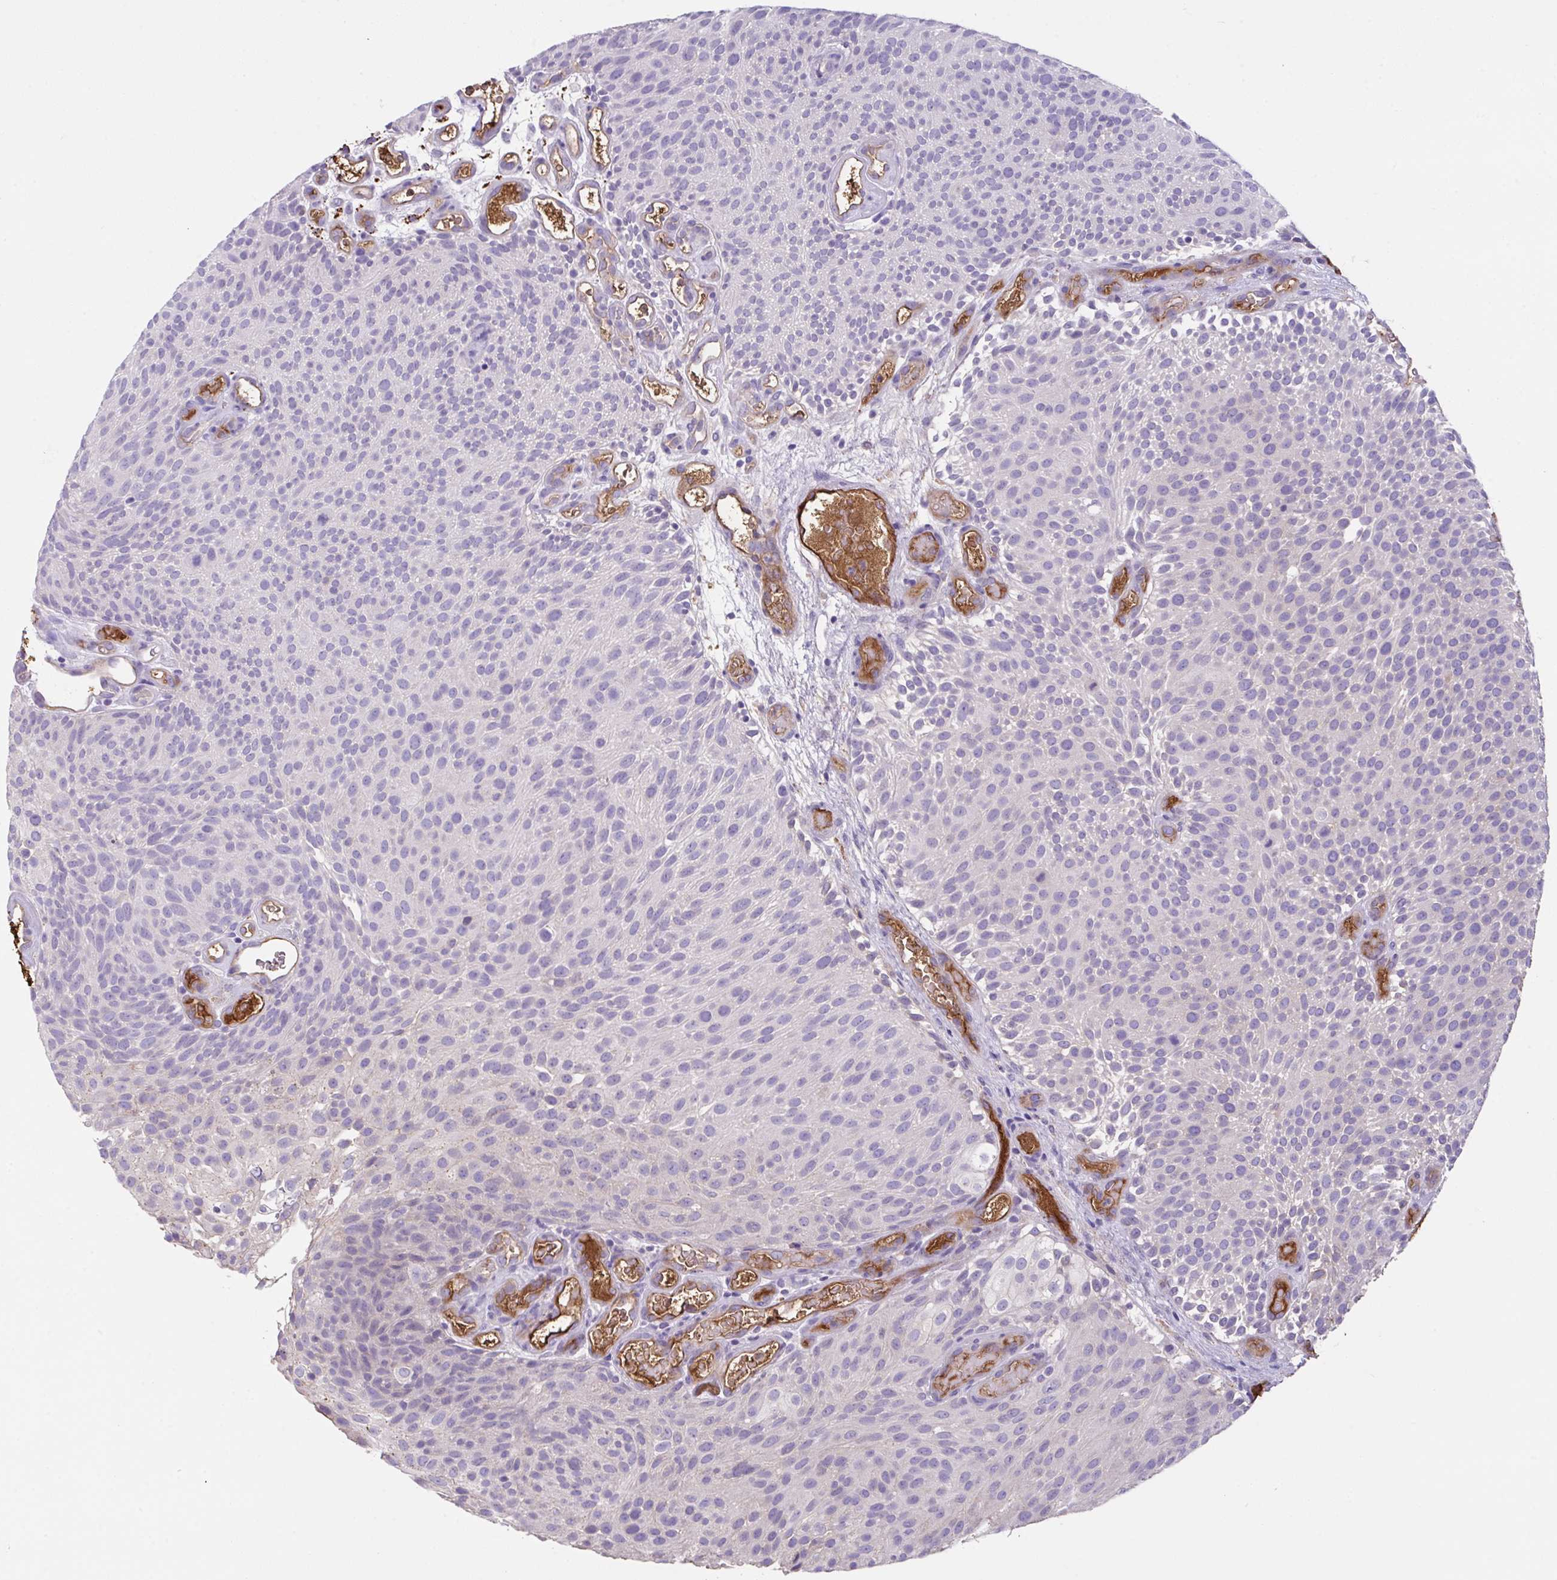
{"staining": {"intensity": "negative", "quantity": "none", "location": "none"}, "tissue": "urothelial cancer", "cell_type": "Tumor cells", "image_type": "cancer", "snomed": [{"axis": "morphology", "description": "Urothelial carcinoma, Low grade"}, {"axis": "topography", "description": "Urinary bladder"}], "caption": "A photomicrograph of human urothelial carcinoma (low-grade) is negative for staining in tumor cells. The staining is performed using DAB (3,3'-diaminobenzidine) brown chromogen with nuclei counter-stained in using hematoxylin.", "gene": "ZNF813", "patient": {"sex": "male", "age": 78}}